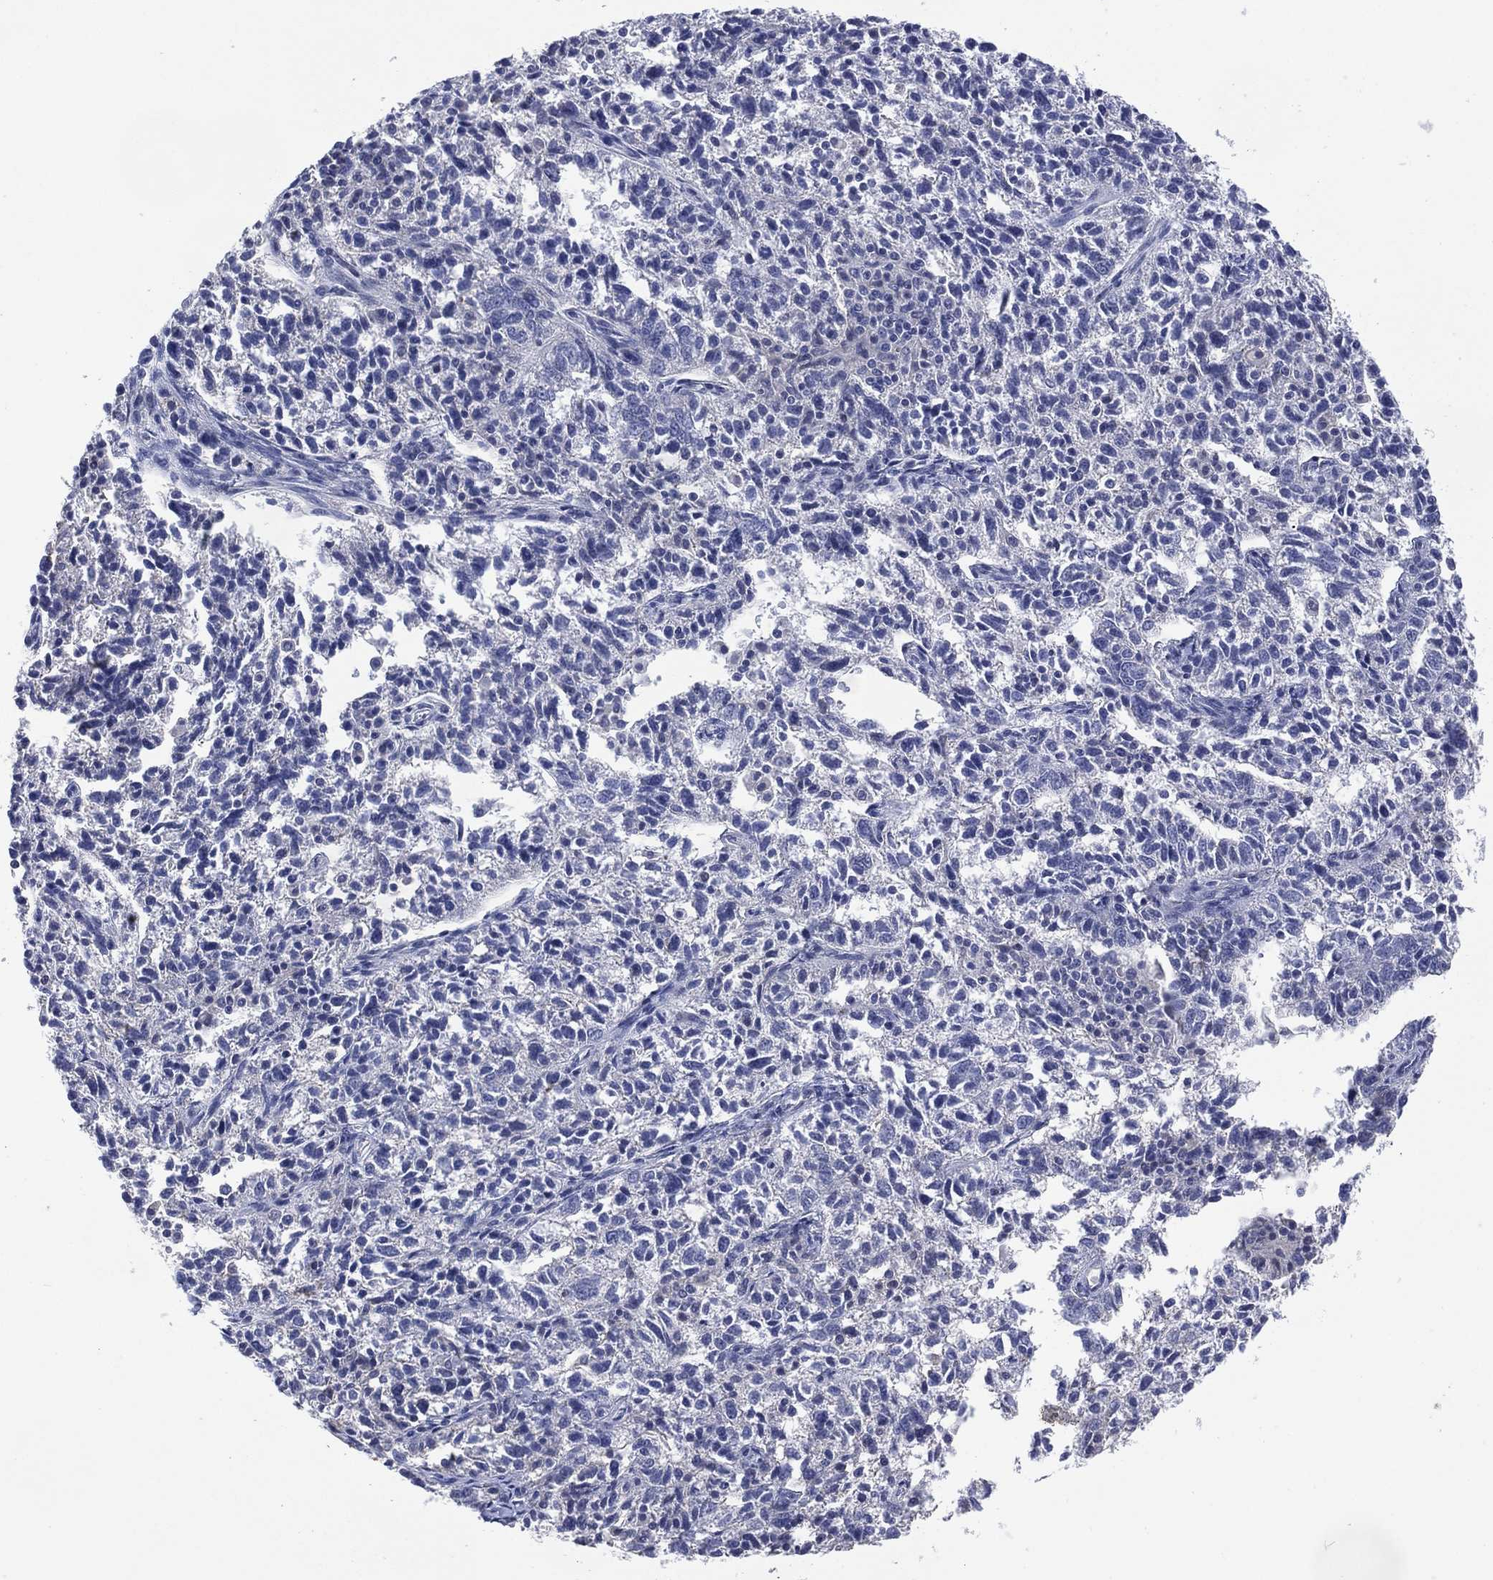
{"staining": {"intensity": "negative", "quantity": "none", "location": "none"}, "tissue": "ovarian cancer", "cell_type": "Tumor cells", "image_type": "cancer", "snomed": [{"axis": "morphology", "description": "Cystadenocarcinoma, serous, NOS"}, {"axis": "topography", "description": "Ovary"}], "caption": "Ovarian cancer stained for a protein using immunohistochemistry (IHC) displays no positivity tumor cells.", "gene": "CHRNA3", "patient": {"sex": "female", "age": 71}}